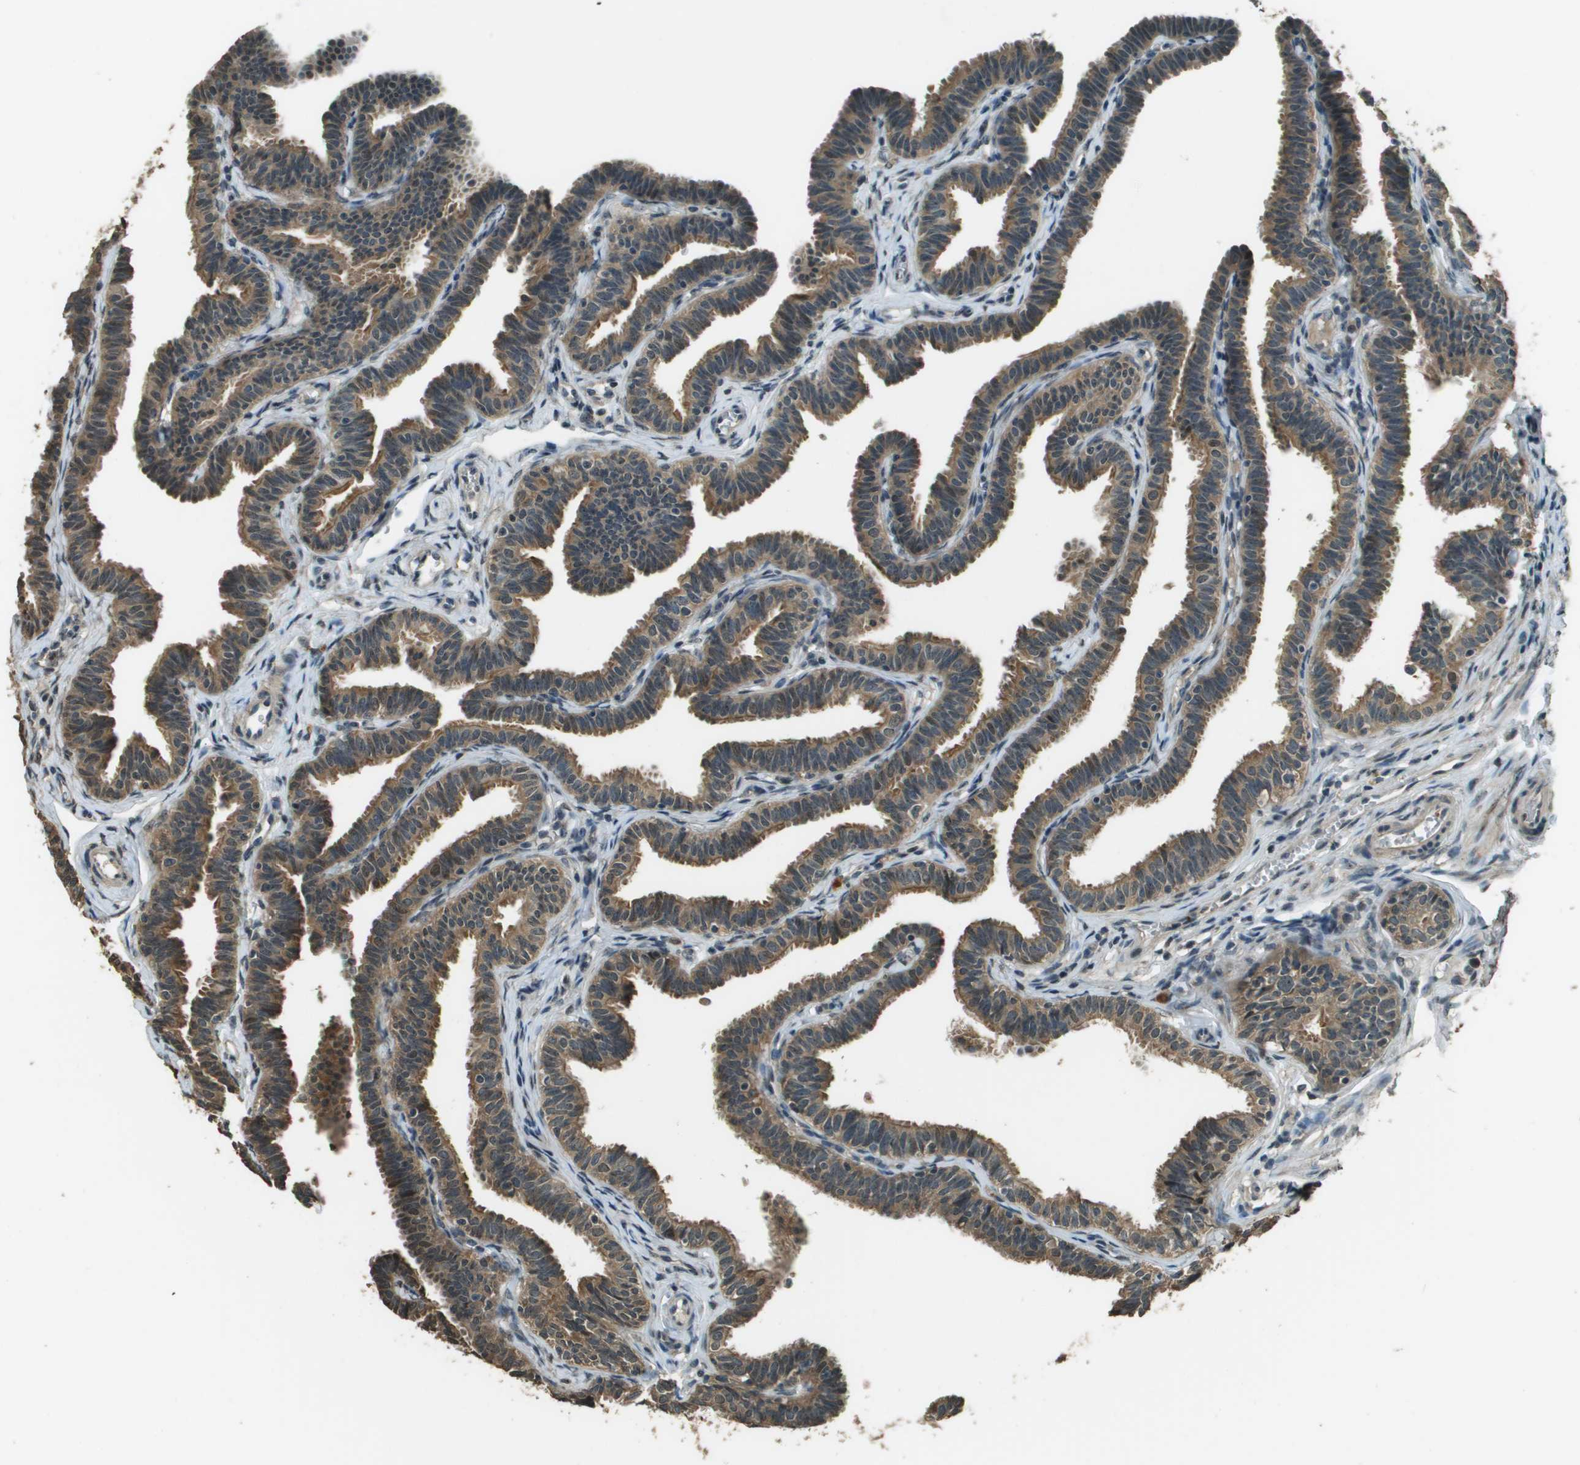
{"staining": {"intensity": "moderate", "quantity": ">75%", "location": "cytoplasmic/membranous"}, "tissue": "fallopian tube", "cell_type": "Glandular cells", "image_type": "normal", "snomed": [{"axis": "morphology", "description": "Normal tissue, NOS"}, {"axis": "topography", "description": "Fallopian tube"}, {"axis": "topography", "description": "Ovary"}], "caption": "Brown immunohistochemical staining in normal human fallopian tube exhibits moderate cytoplasmic/membranous staining in about >75% of glandular cells.", "gene": "SDC3", "patient": {"sex": "female", "age": 23}}